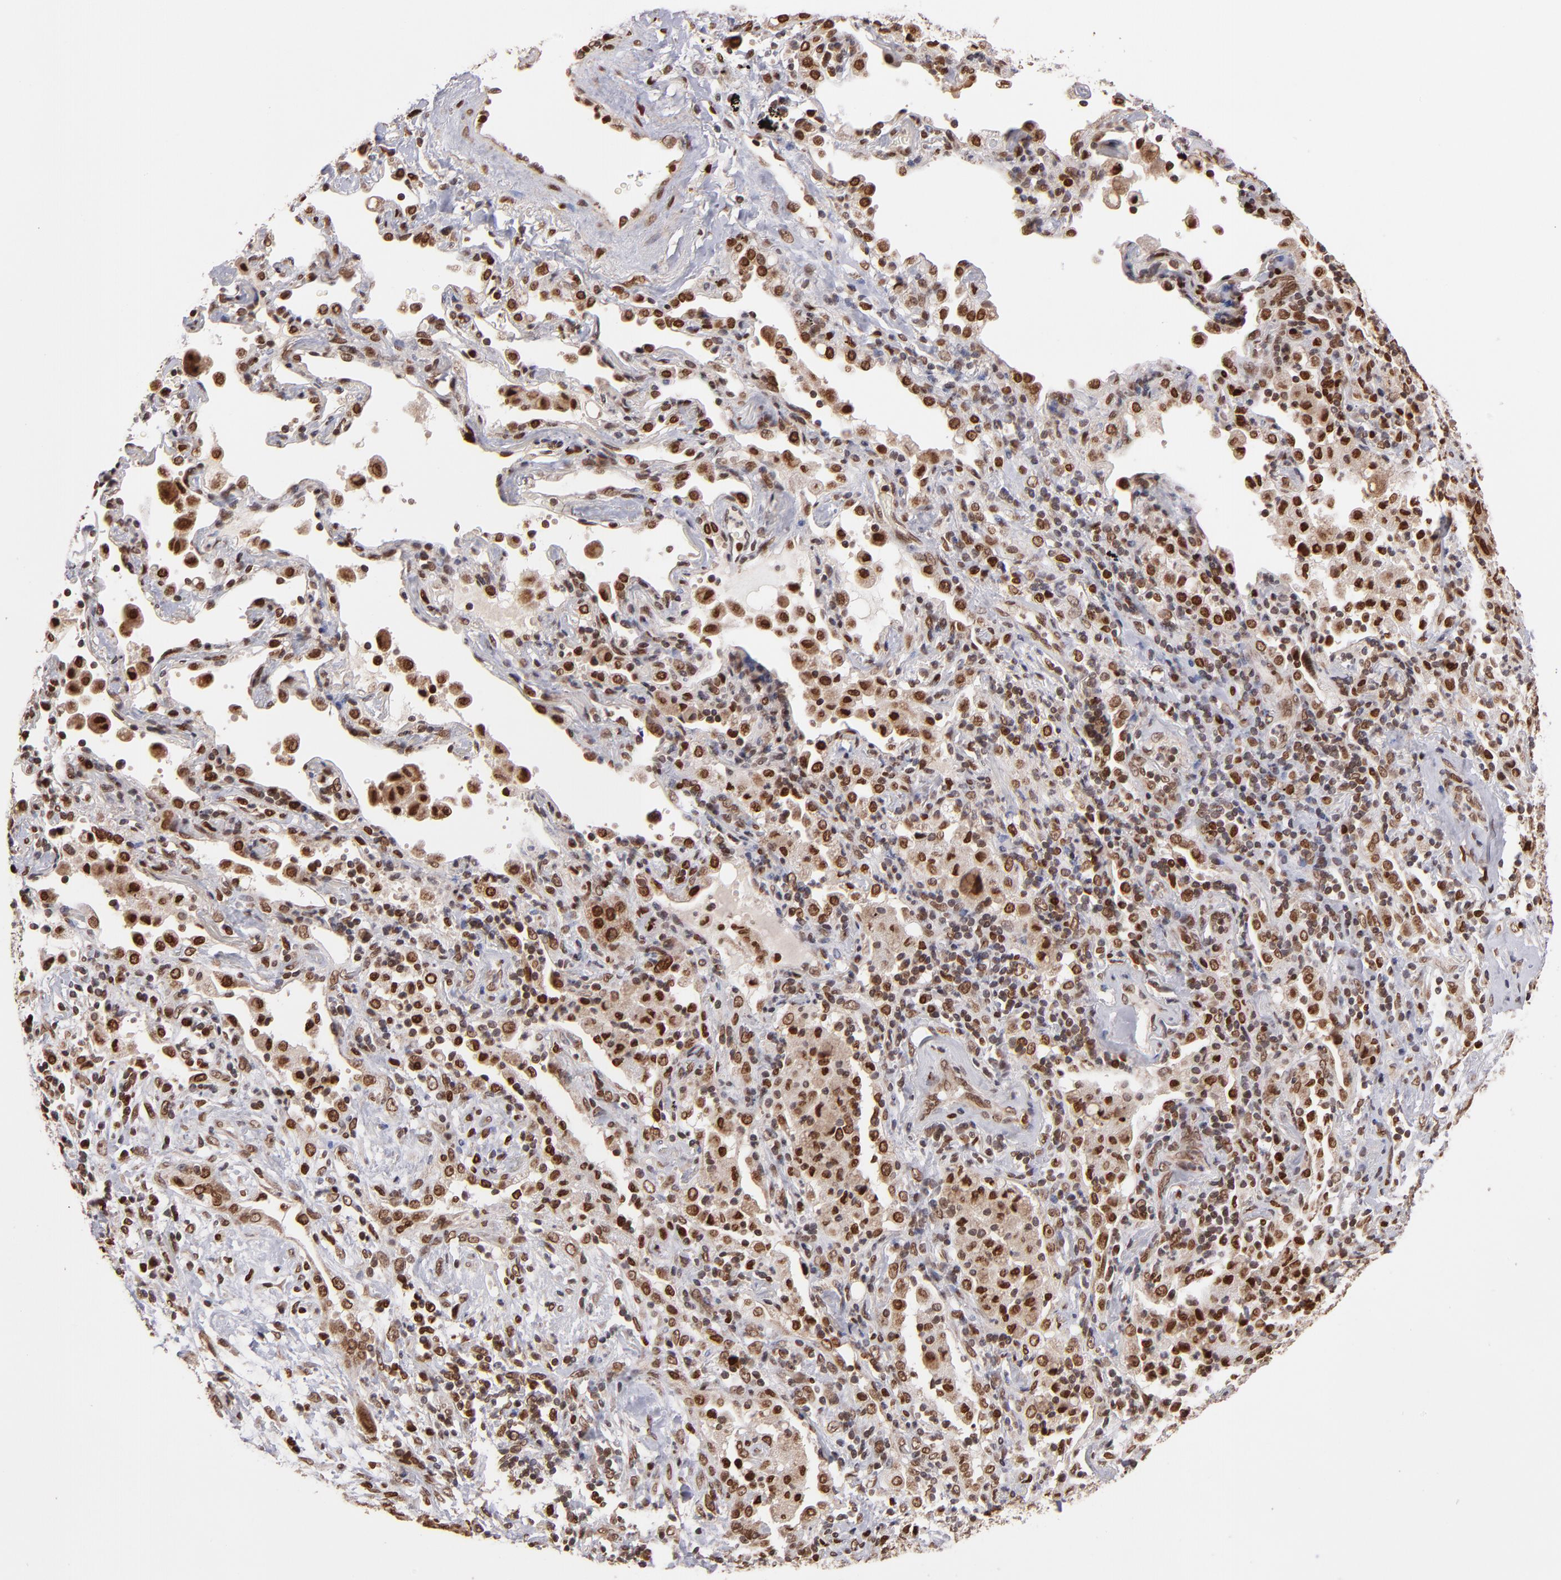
{"staining": {"intensity": "strong", "quantity": ">75%", "location": "cytoplasmic/membranous,nuclear"}, "tissue": "lung cancer", "cell_type": "Tumor cells", "image_type": "cancer", "snomed": [{"axis": "morphology", "description": "Squamous cell carcinoma, NOS"}, {"axis": "topography", "description": "Lung"}], "caption": "Immunohistochemistry image of squamous cell carcinoma (lung) stained for a protein (brown), which exhibits high levels of strong cytoplasmic/membranous and nuclear positivity in about >75% of tumor cells.", "gene": "TOP1MT", "patient": {"sex": "female", "age": 67}}